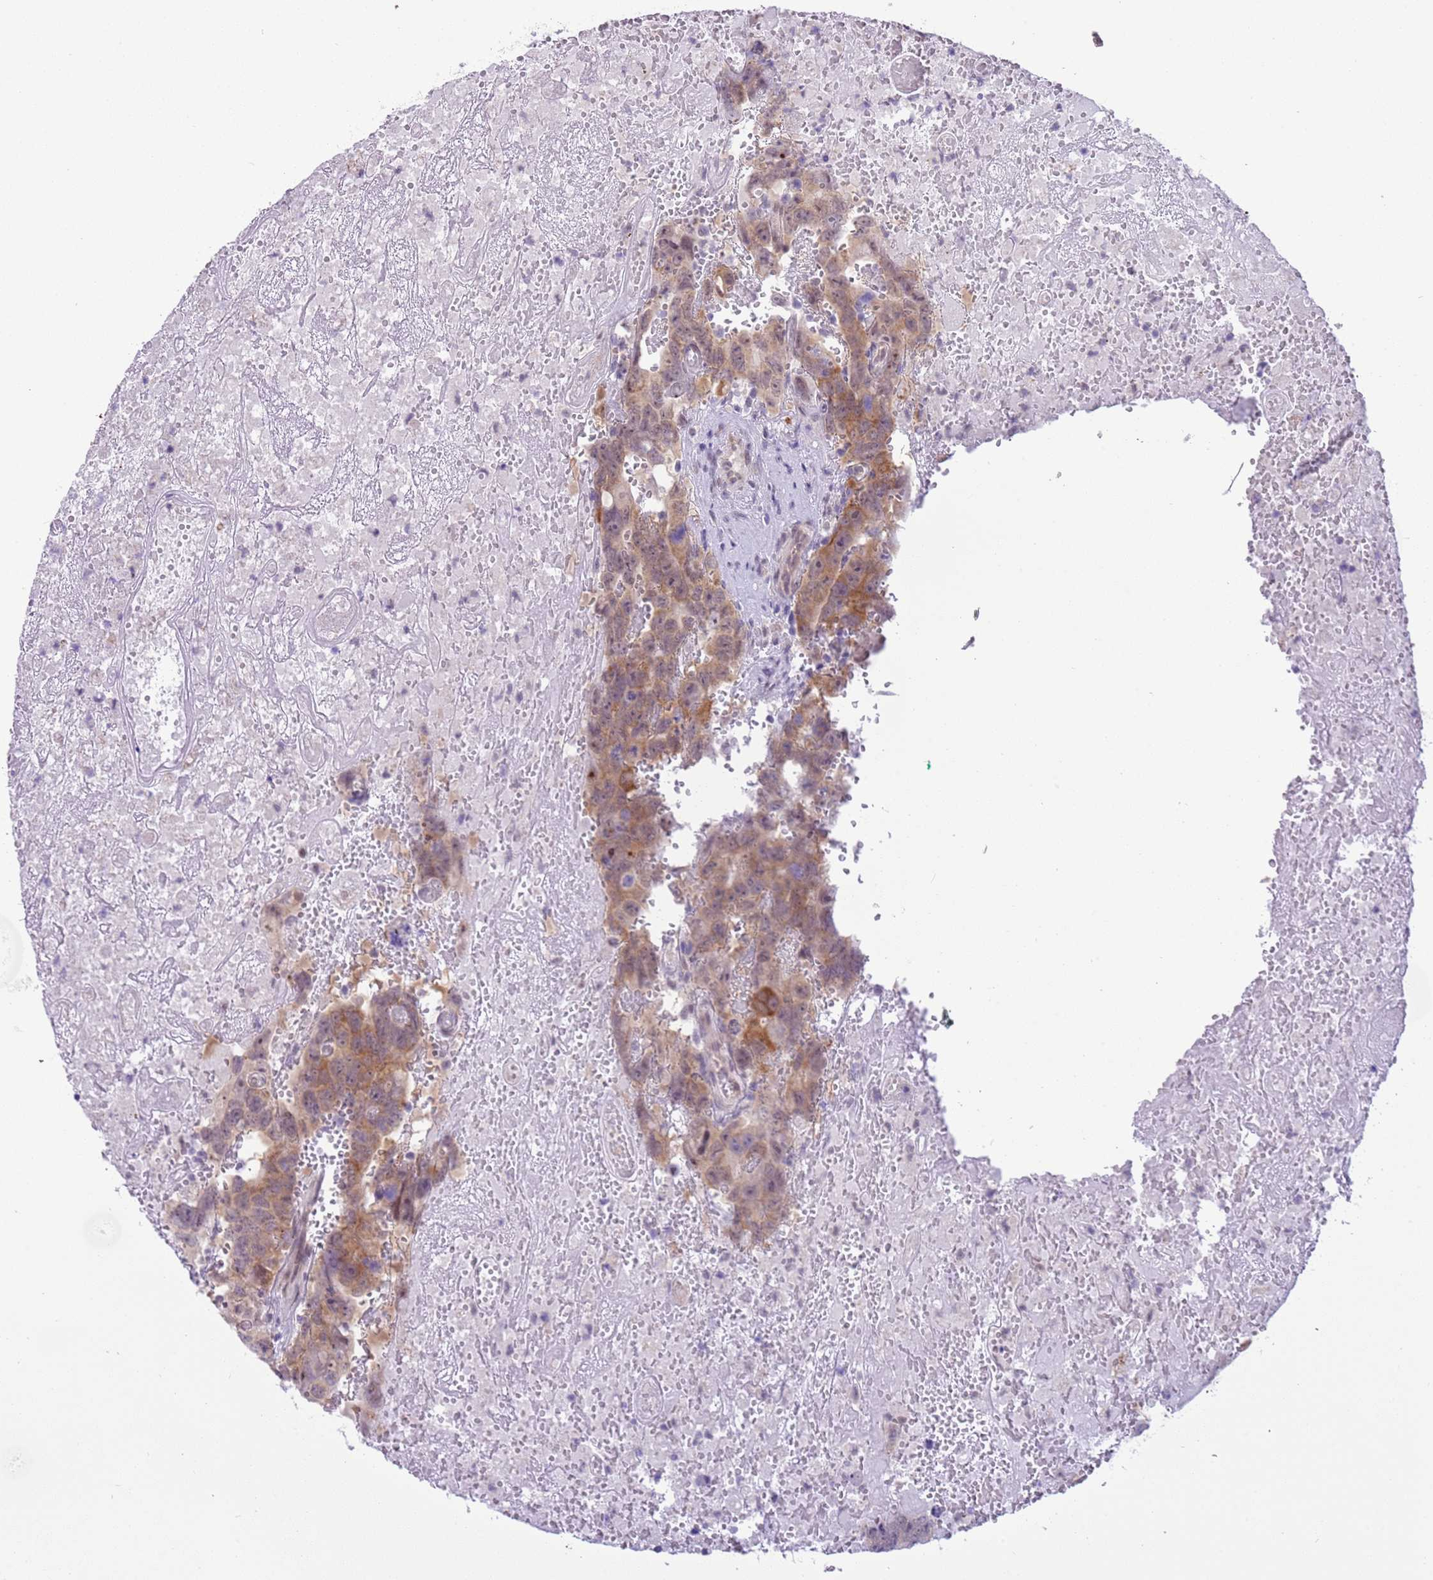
{"staining": {"intensity": "moderate", "quantity": "25%-75%", "location": "cytoplasmic/membranous,nuclear"}, "tissue": "testis cancer", "cell_type": "Tumor cells", "image_type": "cancer", "snomed": [{"axis": "morphology", "description": "Carcinoma, Embryonal, NOS"}, {"axis": "topography", "description": "Testis"}], "caption": "Testis cancer stained for a protein exhibits moderate cytoplasmic/membranous and nuclear positivity in tumor cells.", "gene": "FAM120C", "patient": {"sex": "male", "age": 45}}